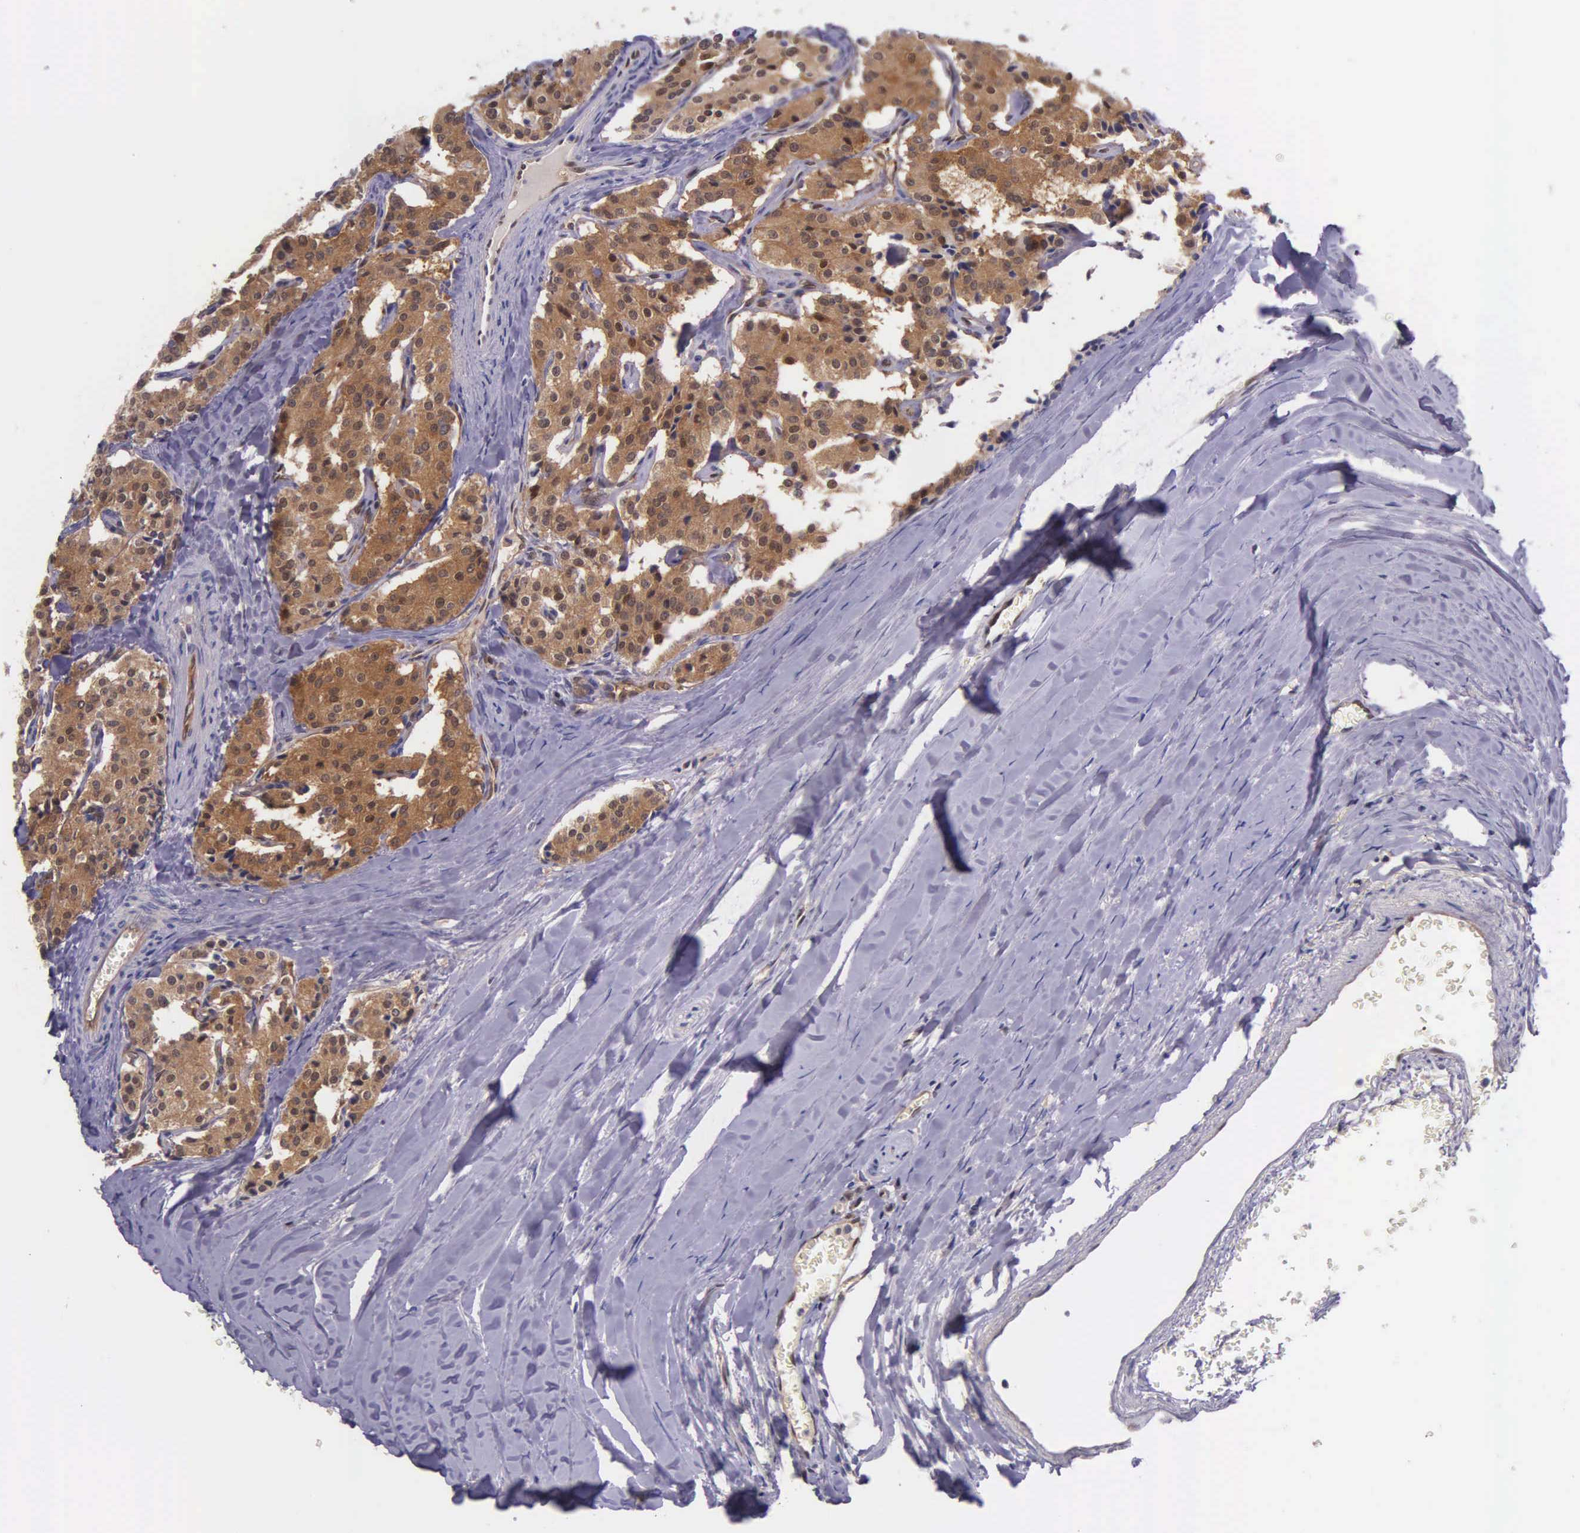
{"staining": {"intensity": "strong", "quantity": ">75%", "location": "cytoplasmic/membranous"}, "tissue": "carcinoid", "cell_type": "Tumor cells", "image_type": "cancer", "snomed": [{"axis": "morphology", "description": "Carcinoid, malignant, NOS"}, {"axis": "topography", "description": "Bronchus"}], "caption": "Protein staining displays strong cytoplasmic/membranous staining in about >75% of tumor cells in carcinoid.", "gene": "GMPR2", "patient": {"sex": "male", "age": 55}}